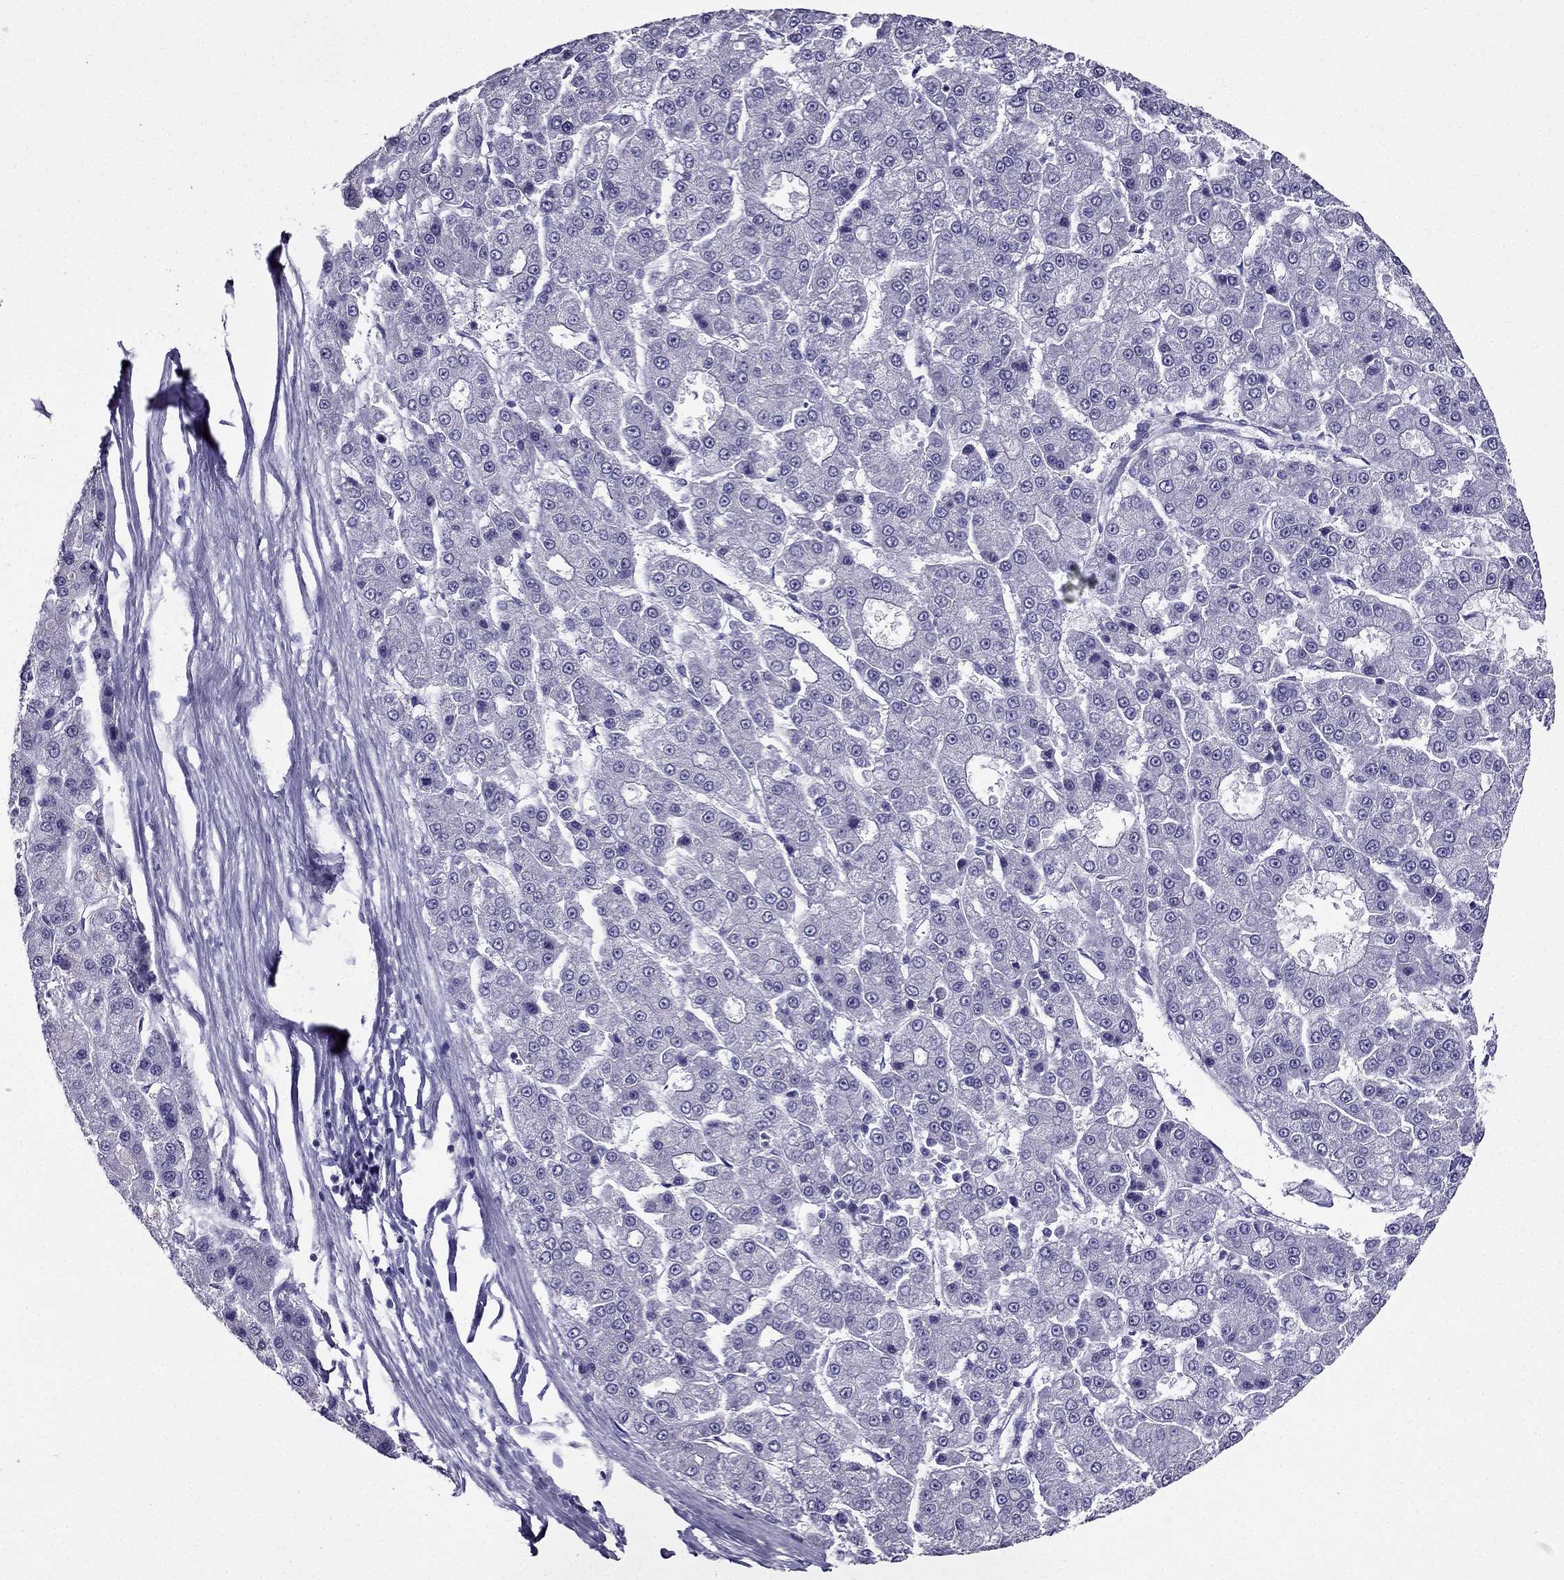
{"staining": {"intensity": "negative", "quantity": "none", "location": "none"}, "tissue": "liver cancer", "cell_type": "Tumor cells", "image_type": "cancer", "snomed": [{"axis": "morphology", "description": "Carcinoma, Hepatocellular, NOS"}, {"axis": "topography", "description": "Liver"}], "caption": "Tumor cells are negative for brown protein staining in liver cancer (hepatocellular carcinoma). (IHC, brightfield microscopy, high magnification).", "gene": "AAK1", "patient": {"sex": "male", "age": 70}}